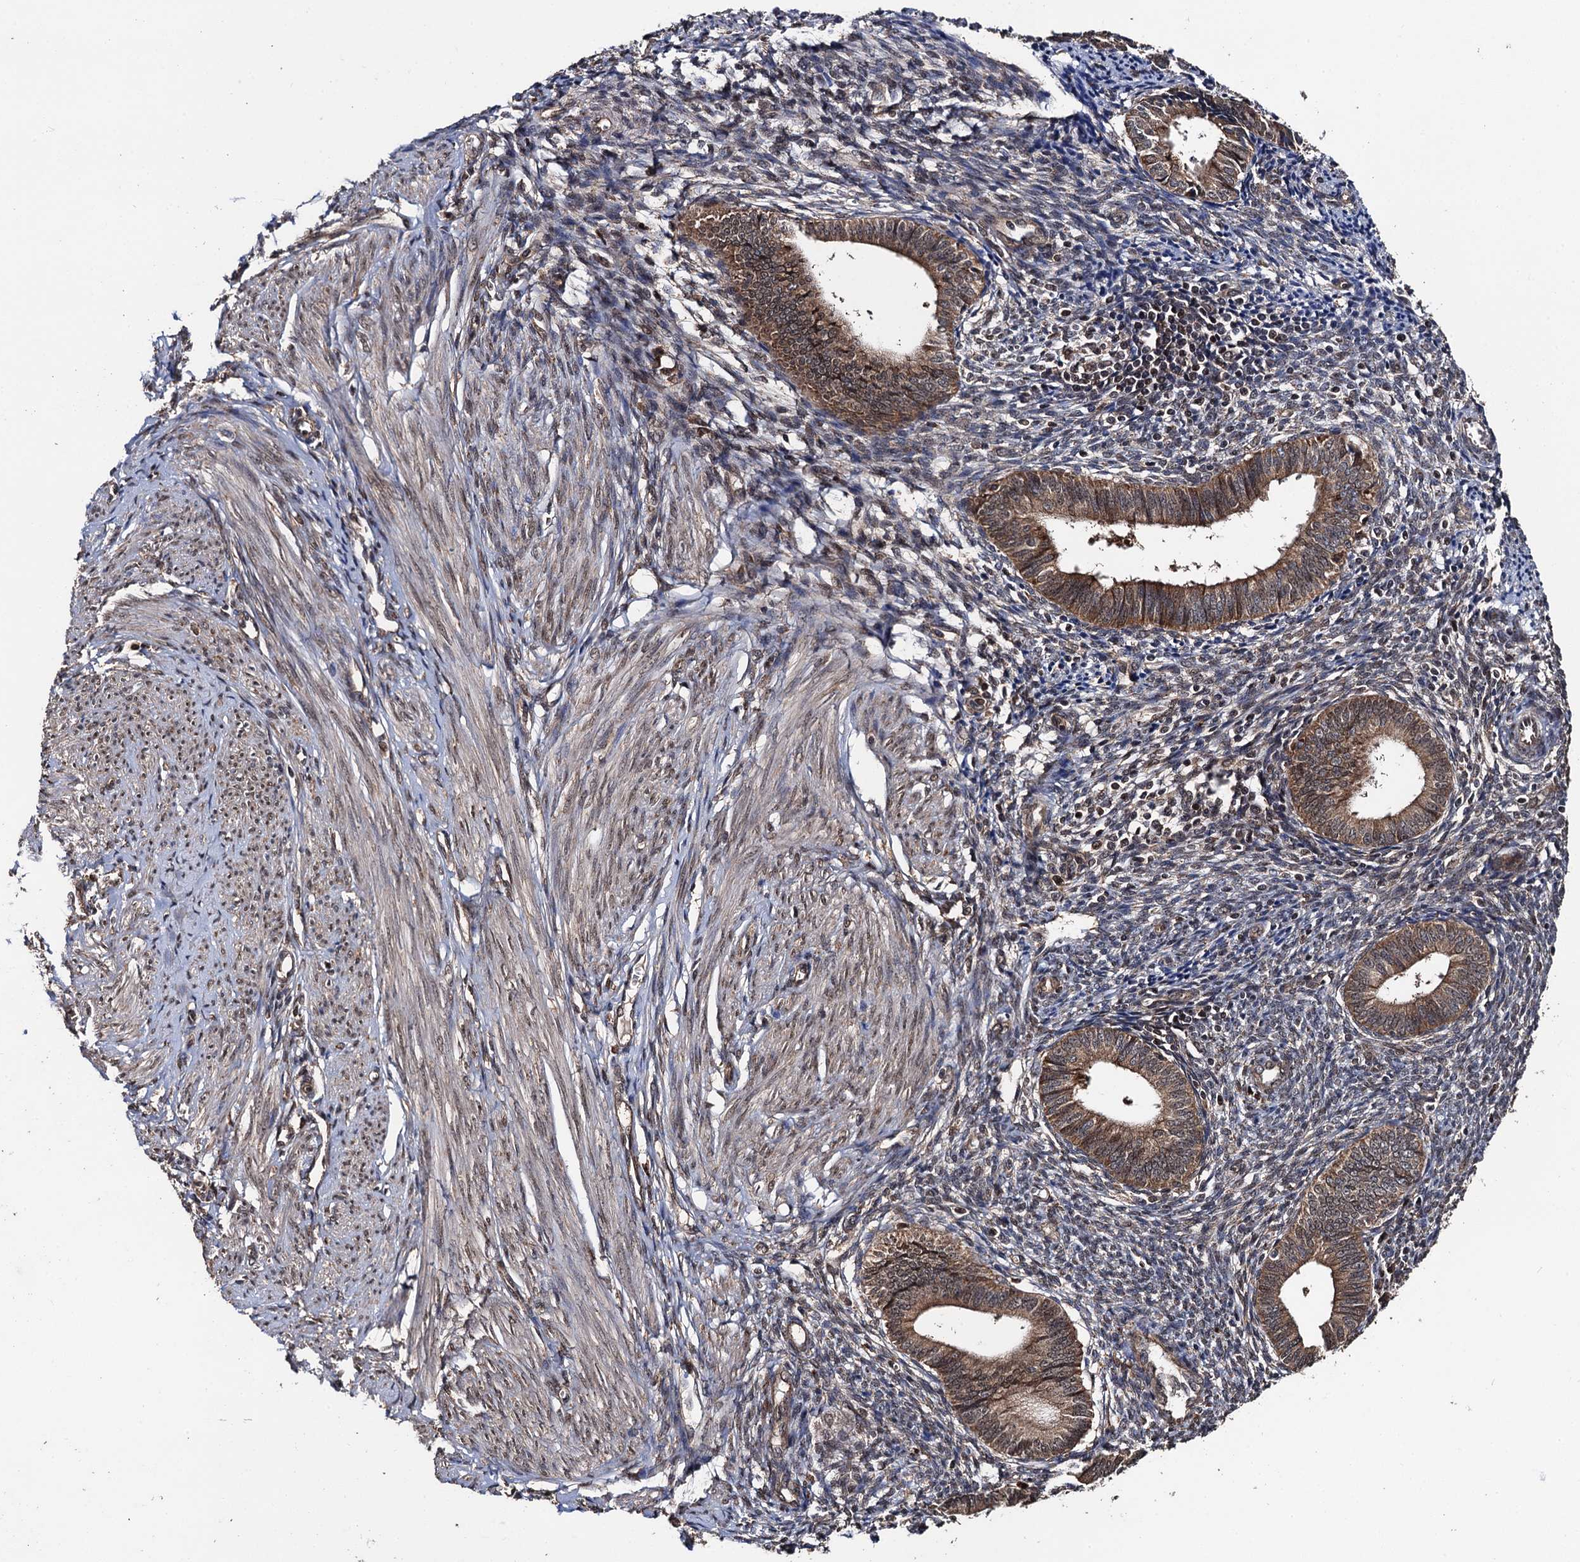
{"staining": {"intensity": "moderate", "quantity": "<25%", "location": "cytoplasmic/membranous,nuclear"}, "tissue": "endometrium", "cell_type": "Cells in endometrial stroma", "image_type": "normal", "snomed": [{"axis": "morphology", "description": "Normal tissue, NOS"}, {"axis": "topography", "description": "Endometrium"}], "caption": "A photomicrograph of human endometrium stained for a protein displays moderate cytoplasmic/membranous,nuclear brown staining in cells in endometrial stroma. (Brightfield microscopy of DAB IHC at high magnification).", "gene": "MIER2", "patient": {"sex": "female", "age": 46}}